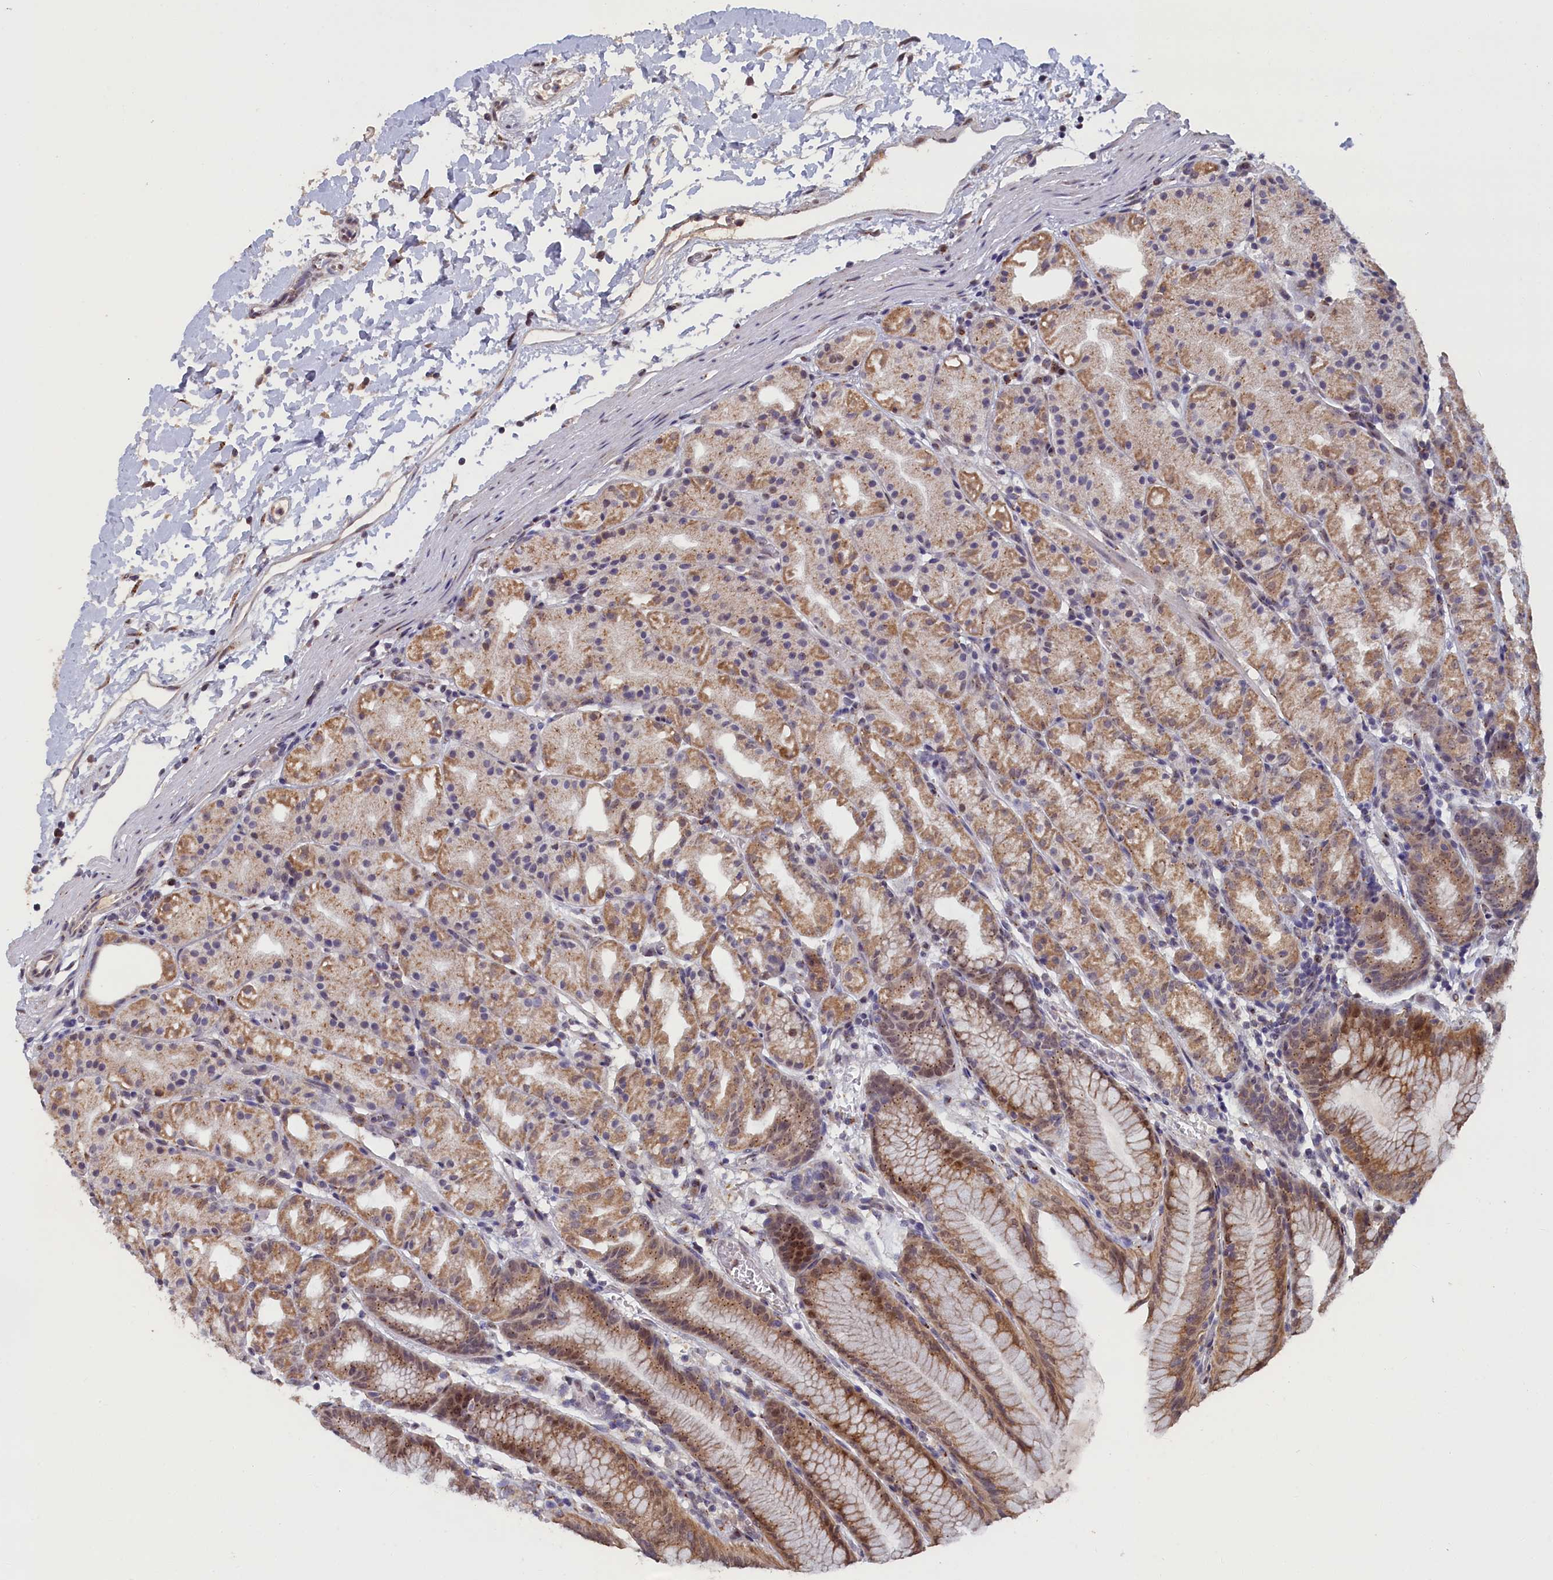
{"staining": {"intensity": "strong", "quantity": "25%-75%", "location": "cytoplasmic/membranous,nuclear"}, "tissue": "stomach", "cell_type": "Glandular cells", "image_type": "normal", "snomed": [{"axis": "morphology", "description": "Normal tissue, NOS"}, {"axis": "topography", "description": "Stomach, upper"}], "caption": "Immunohistochemistry (IHC) micrograph of benign stomach stained for a protein (brown), which displays high levels of strong cytoplasmic/membranous,nuclear staining in about 25%-75% of glandular cells.", "gene": "PIGQ", "patient": {"sex": "male", "age": 48}}